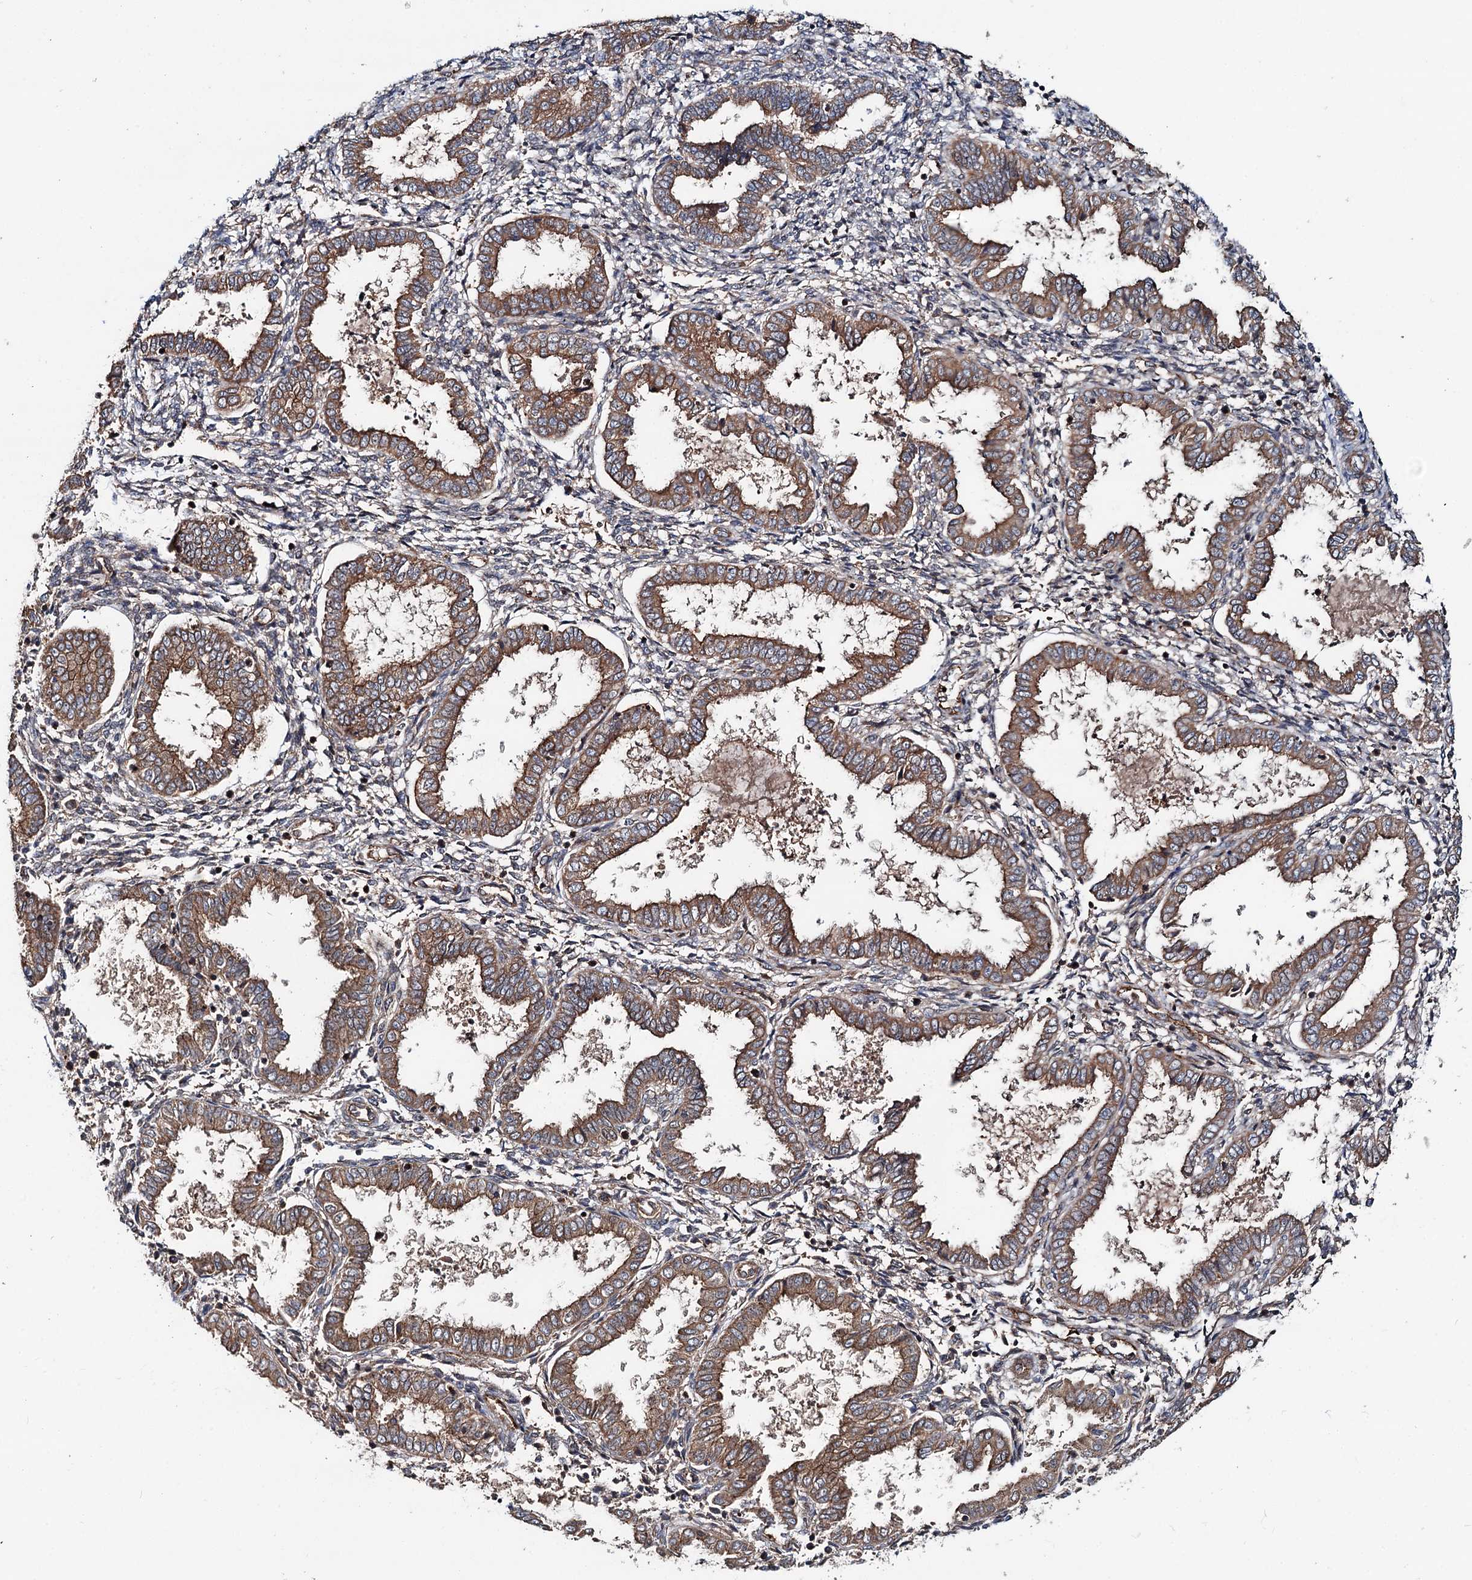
{"staining": {"intensity": "moderate", "quantity": "<25%", "location": "cytoplasmic/membranous"}, "tissue": "endometrium", "cell_type": "Cells in endometrial stroma", "image_type": "normal", "snomed": [{"axis": "morphology", "description": "Normal tissue, NOS"}, {"axis": "topography", "description": "Endometrium"}], "caption": "A photomicrograph of human endometrium stained for a protein displays moderate cytoplasmic/membranous brown staining in cells in endometrial stroma. Nuclei are stained in blue.", "gene": "ADGRG4", "patient": {"sex": "female", "age": 33}}